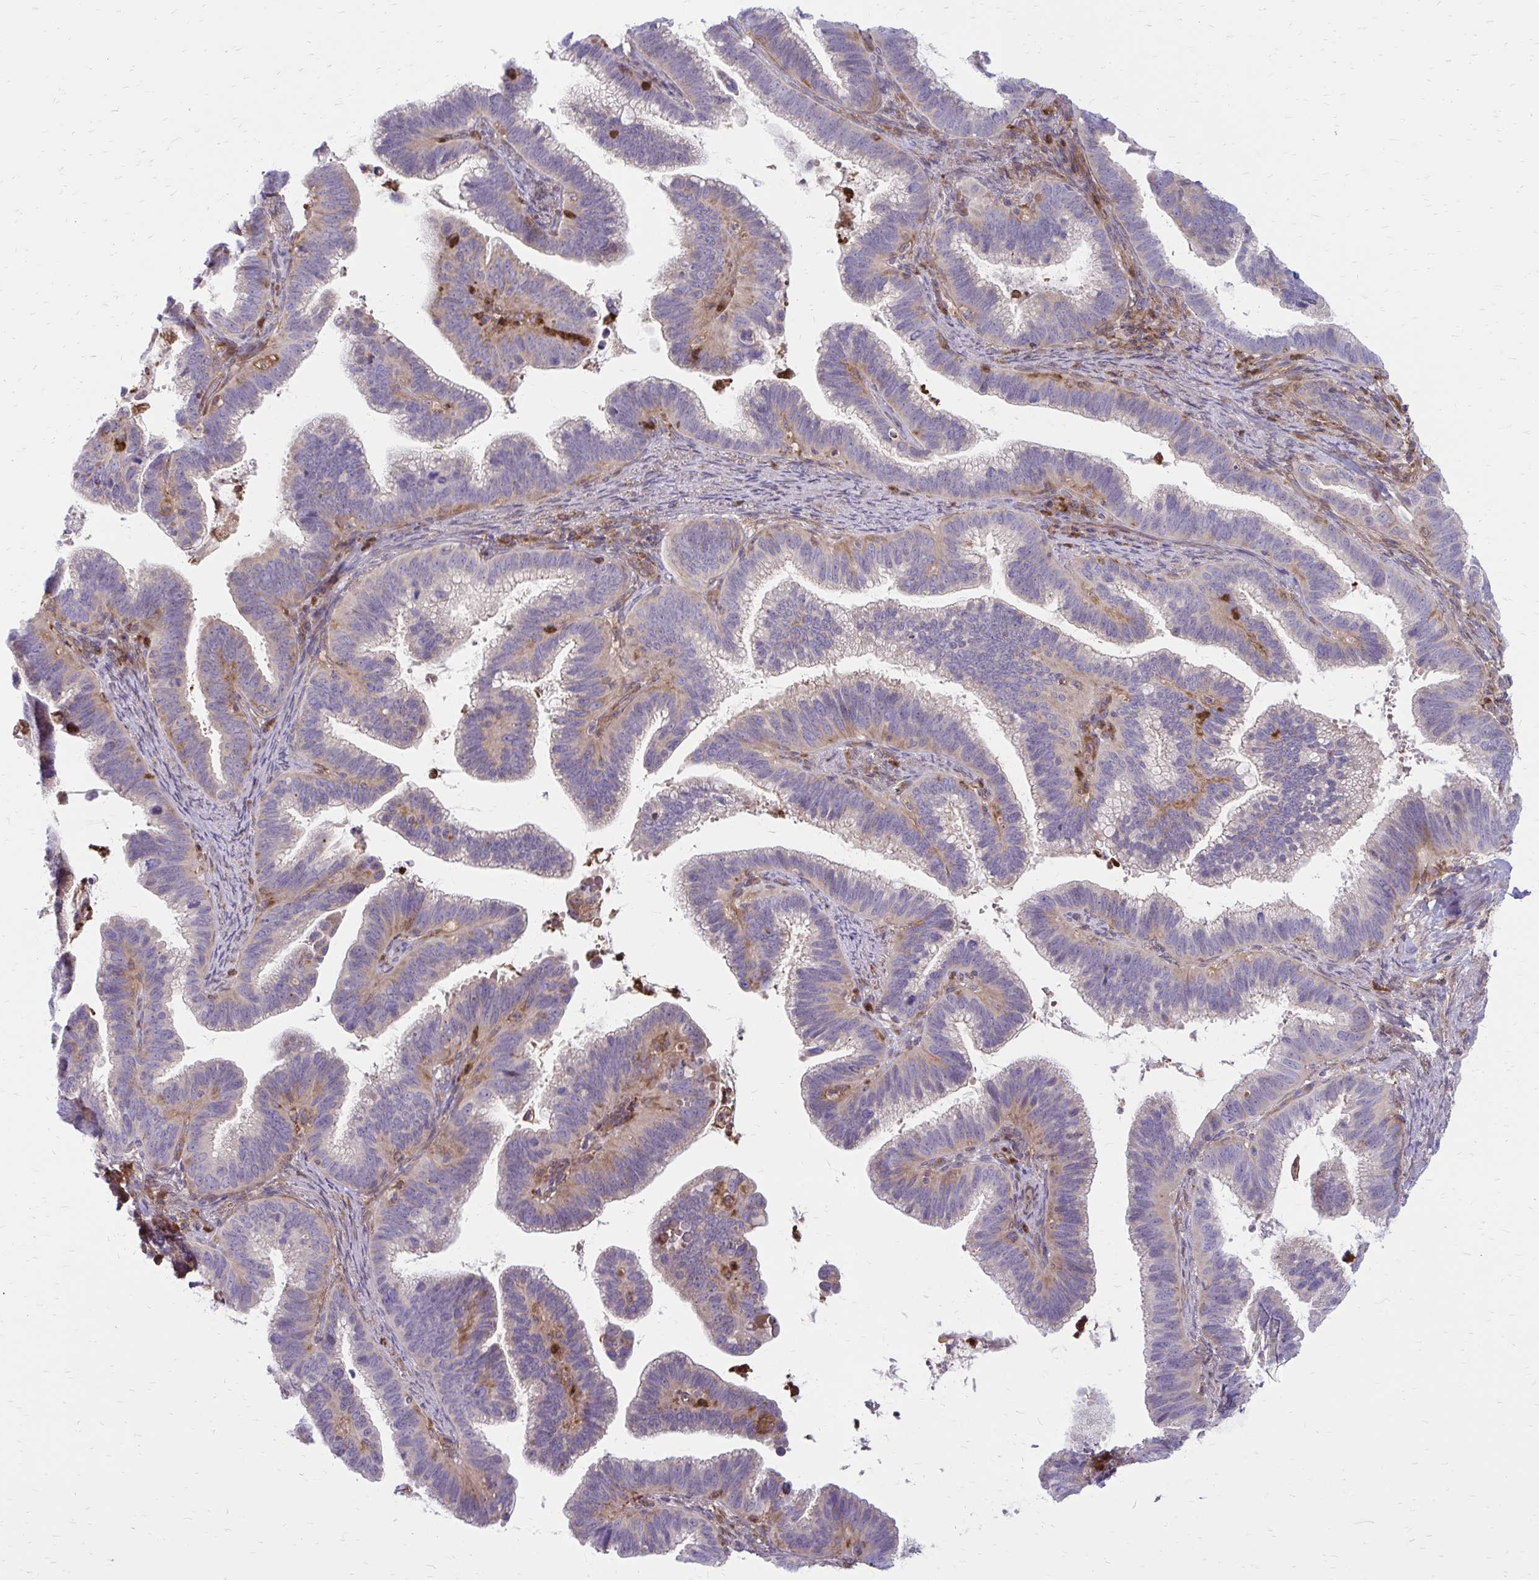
{"staining": {"intensity": "weak", "quantity": "<25%", "location": "cytoplasmic/membranous"}, "tissue": "cervical cancer", "cell_type": "Tumor cells", "image_type": "cancer", "snomed": [{"axis": "morphology", "description": "Adenocarcinoma, NOS"}, {"axis": "topography", "description": "Cervix"}], "caption": "Human cervical cancer stained for a protein using IHC displays no positivity in tumor cells.", "gene": "ASAP1", "patient": {"sex": "female", "age": 61}}